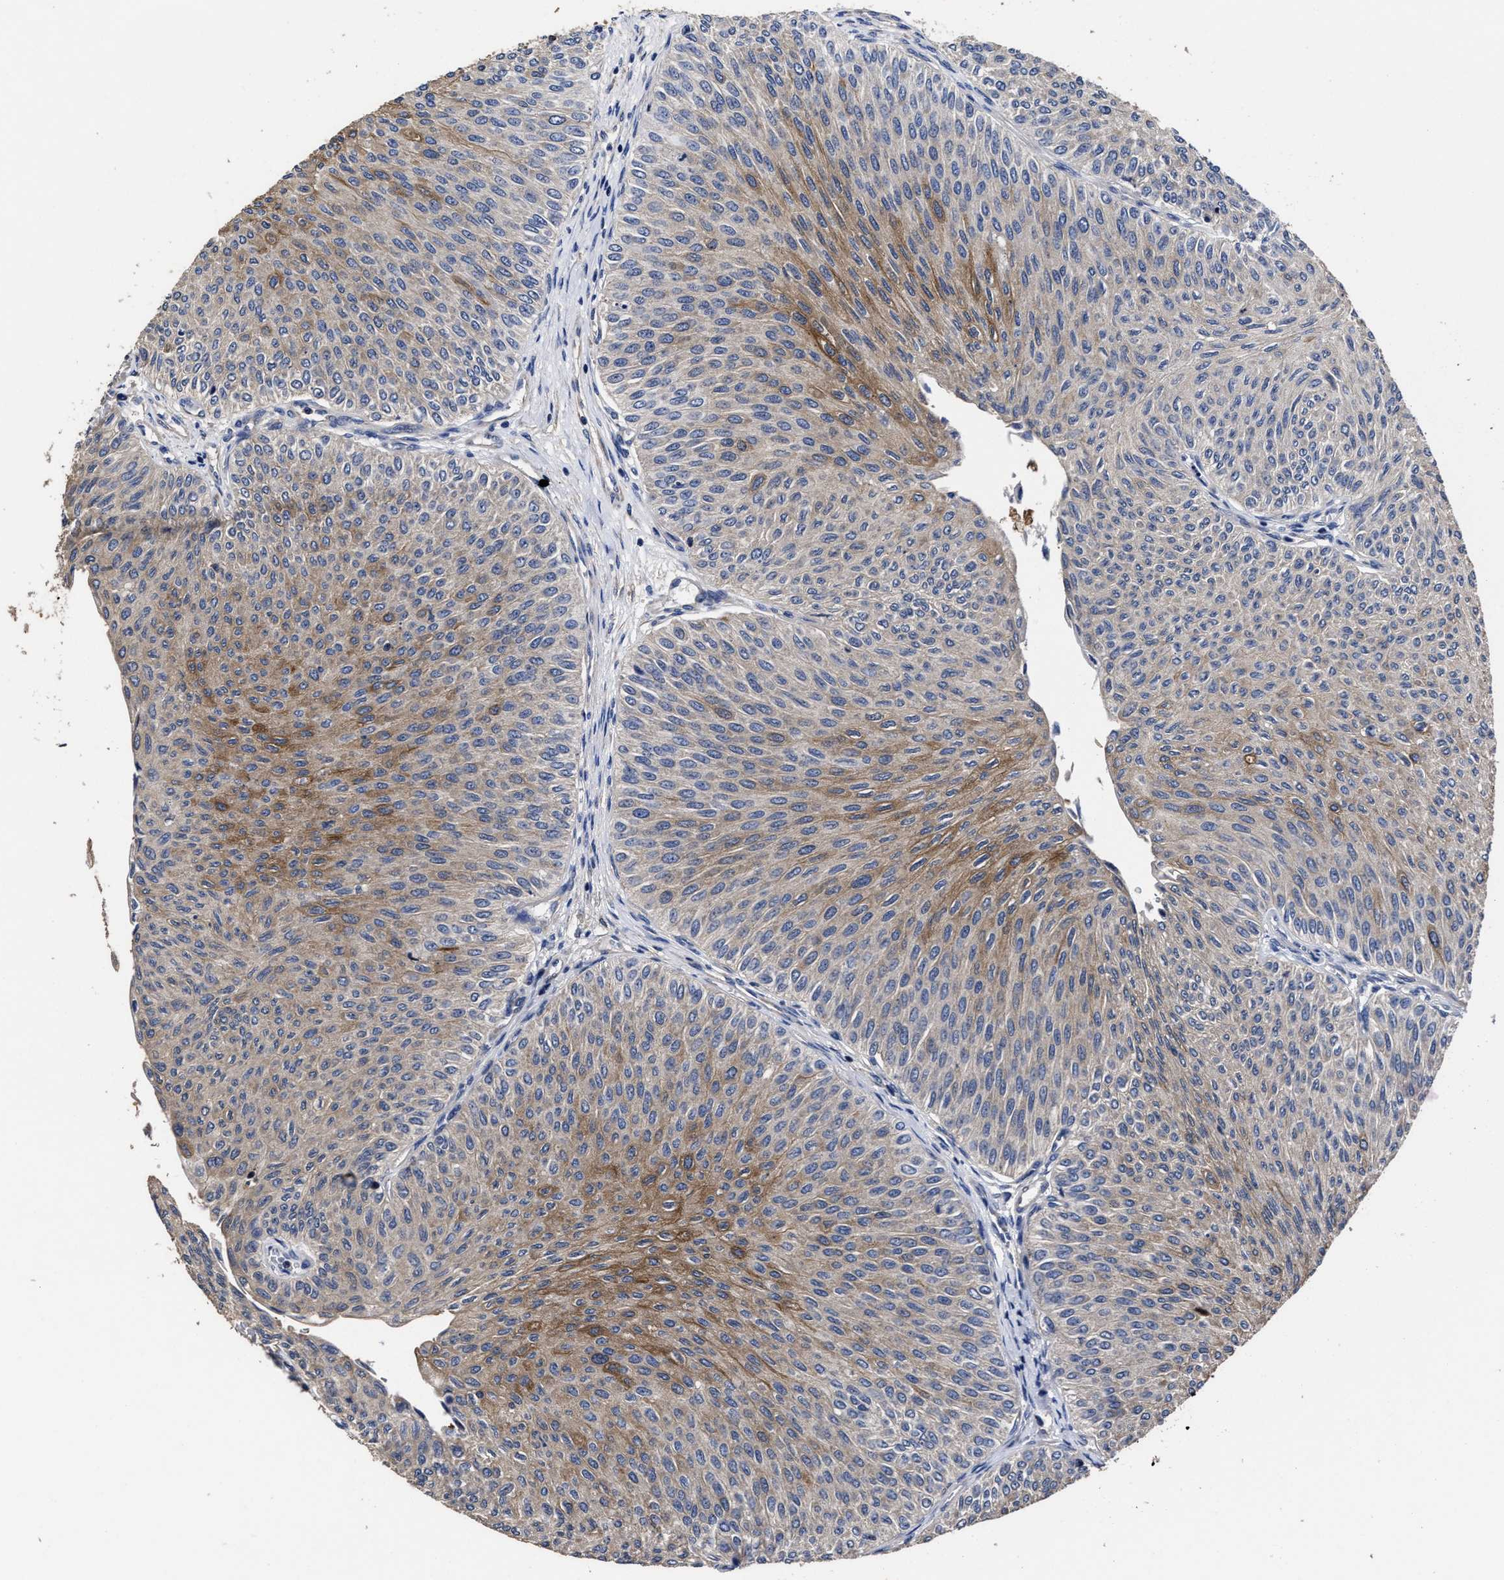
{"staining": {"intensity": "moderate", "quantity": "25%-75%", "location": "cytoplasmic/membranous"}, "tissue": "urothelial cancer", "cell_type": "Tumor cells", "image_type": "cancer", "snomed": [{"axis": "morphology", "description": "Urothelial carcinoma, Low grade"}, {"axis": "topography", "description": "Urinary bladder"}], "caption": "Immunohistochemical staining of human urothelial cancer exhibits medium levels of moderate cytoplasmic/membranous protein expression in about 25%-75% of tumor cells.", "gene": "AVEN", "patient": {"sex": "male", "age": 78}}